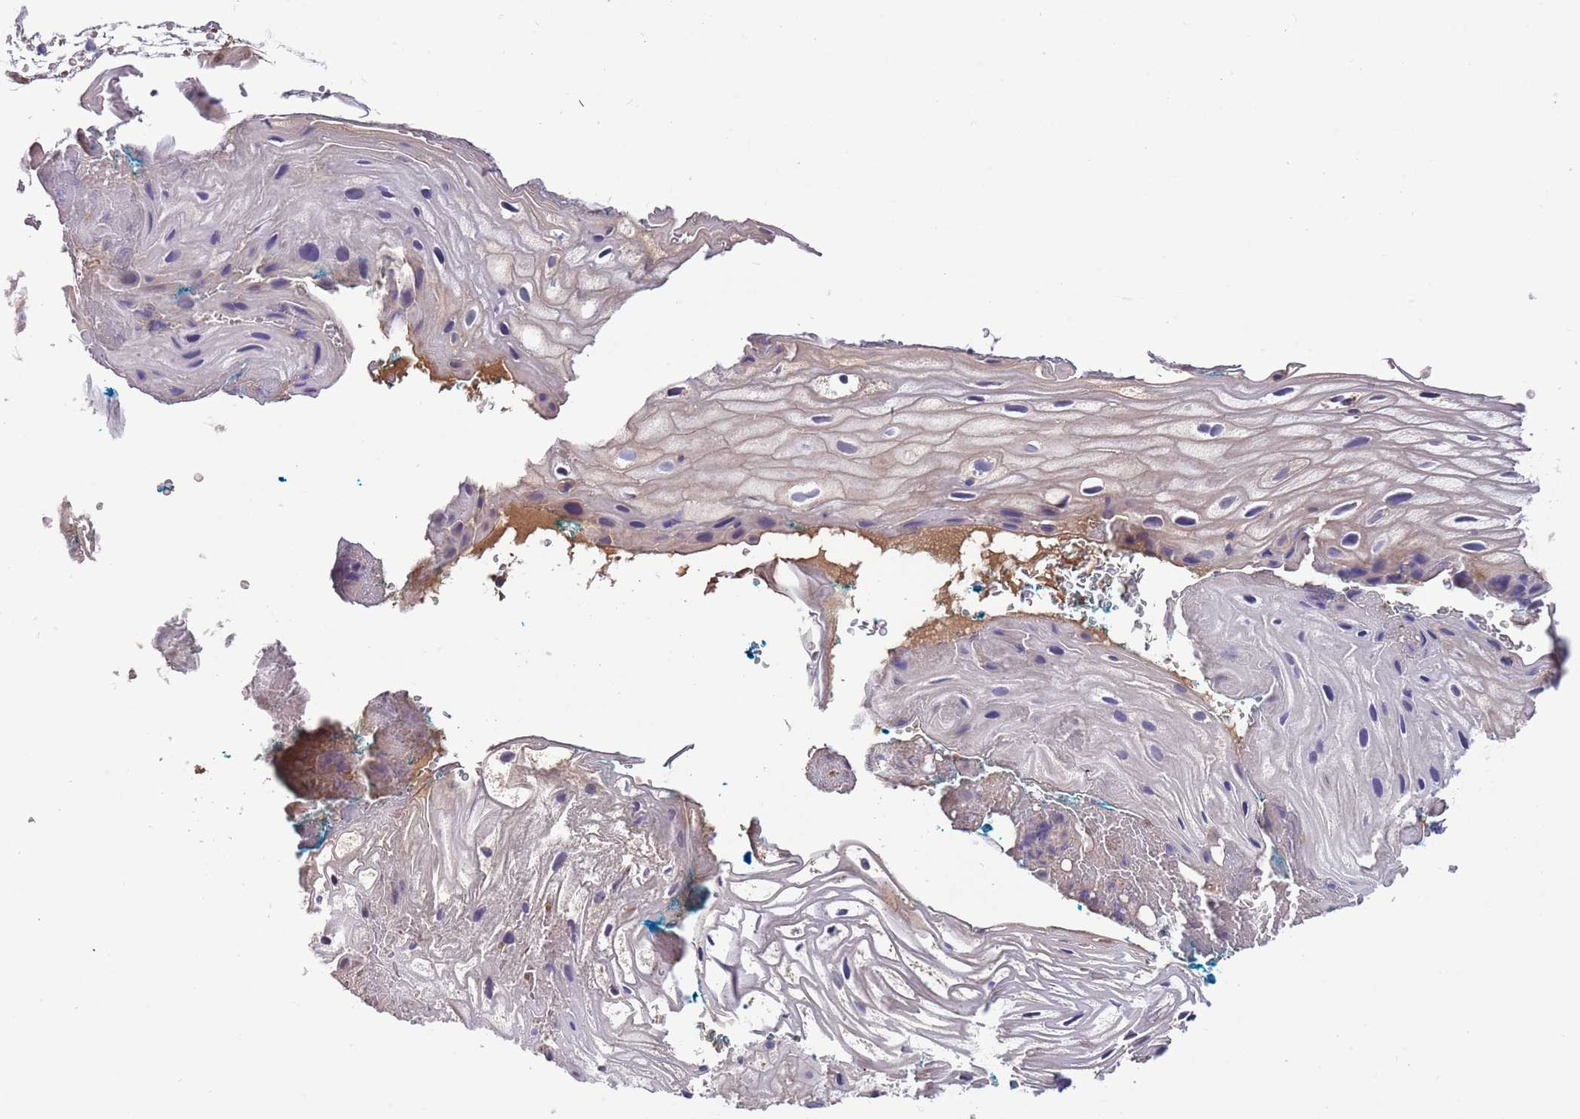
{"staining": {"intensity": "weak", "quantity": "<25%", "location": "cytoplasmic/membranous"}, "tissue": "vagina", "cell_type": "Squamous epithelial cells", "image_type": "normal", "snomed": [{"axis": "morphology", "description": "Normal tissue, NOS"}, {"axis": "morphology", "description": "Adenocarcinoma, NOS"}, {"axis": "topography", "description": "Rectum"}, {"axis": "topography", "description": "Vagina"}], "caption": "Immunohistochemistry micrograph of unremarkable vagina: vagina stained with DAB (3,3'-diaminobenzidine) reveals no significant protein expression in squamous epithelial cells.", "gene": "TRMO", "patient": {"sex": "female", "age": 71}}